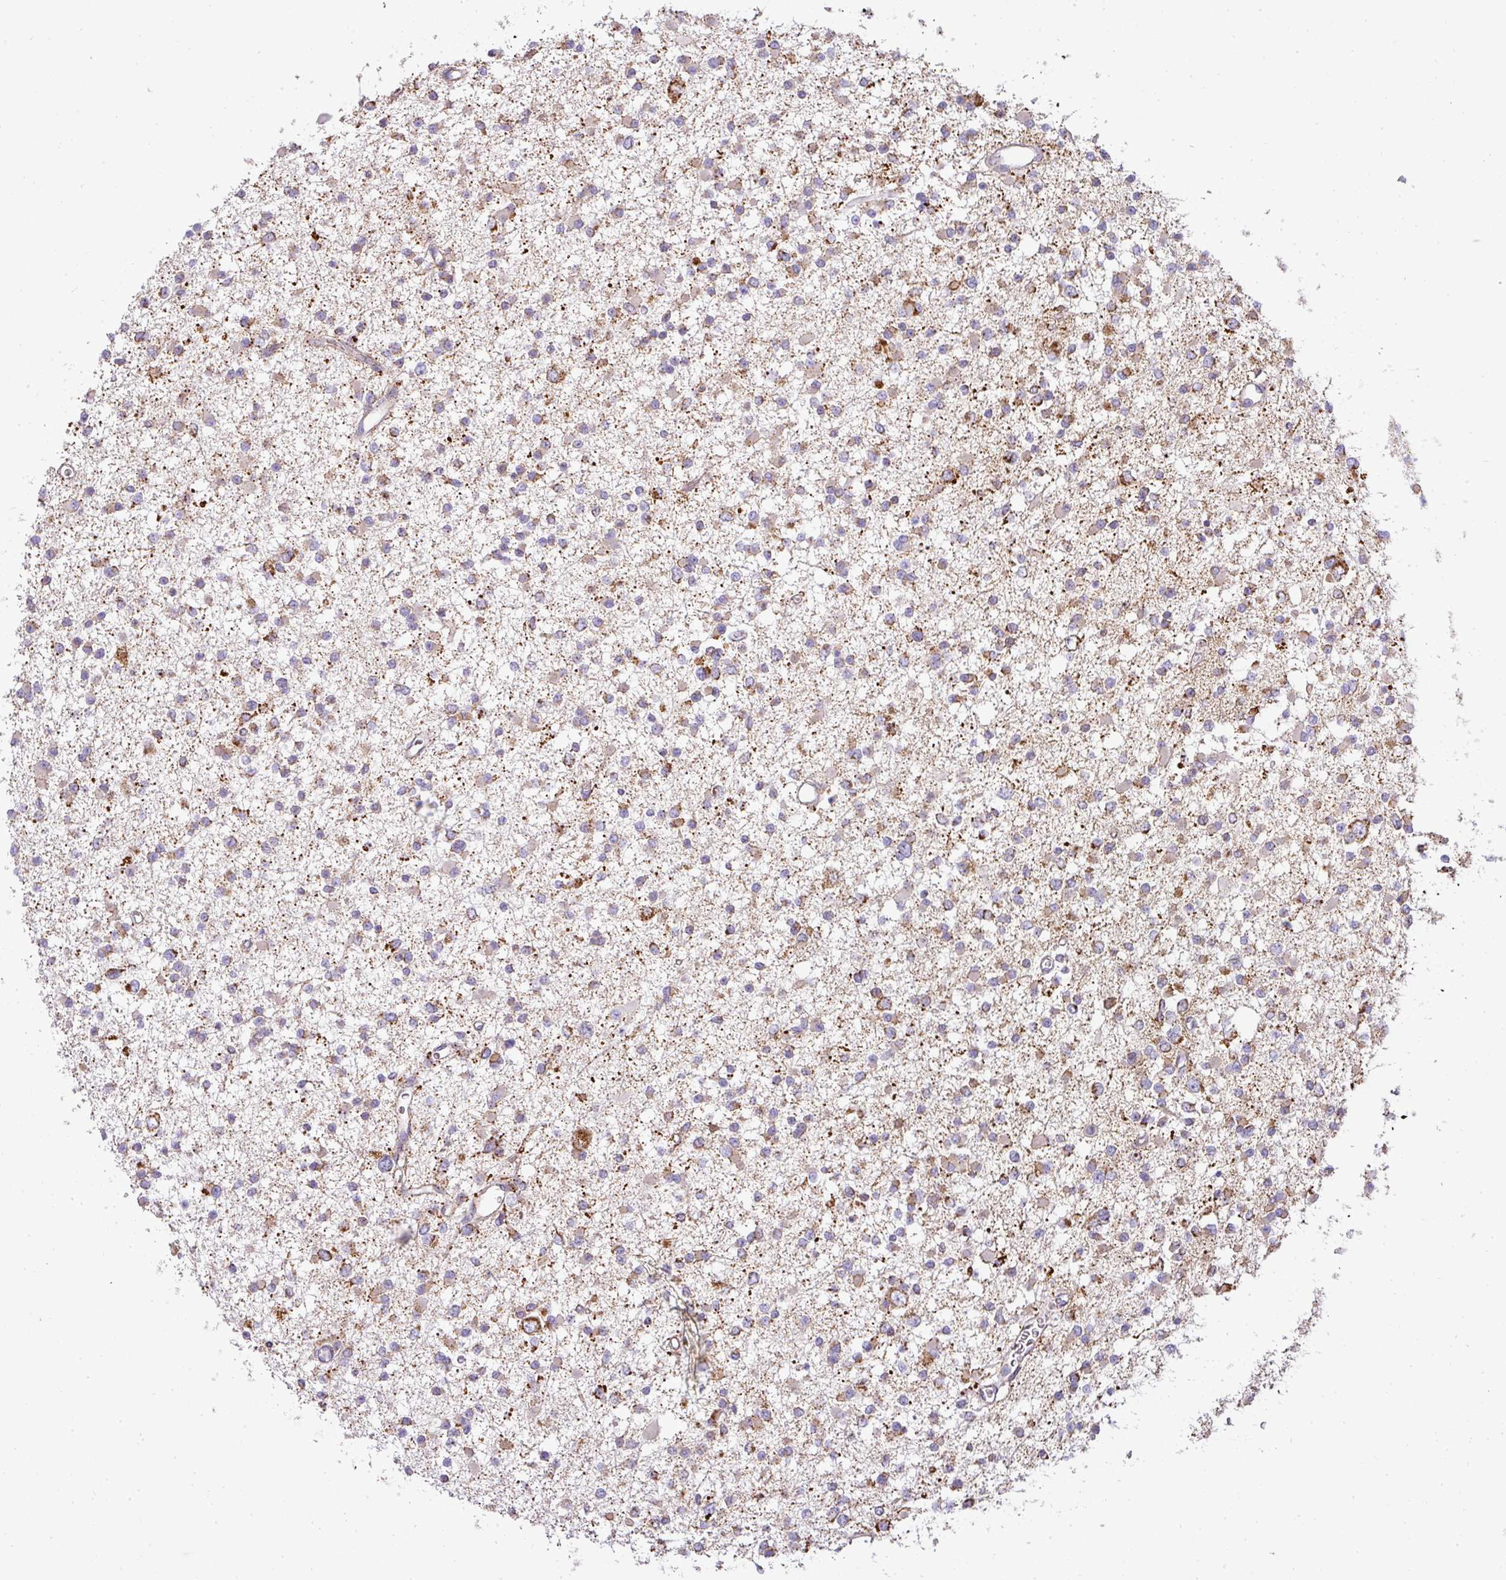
{"staining": {"intensity": "moderate", "quantity": "25%-75%", "location": "cytoplasmic/membranous"}, "tissue": "glioma", "cell_type": "Tumor cells", "image_type": "cancer", "snomed": [{"axis": "morphology", "description": "Glioma, malignant, Low grade"}, {"axis": "topography", "description": "Brain"}], "caption": "A high-resolution micrograph shows immunohistochemistry (IHC) staining of malignant low-grade glioma, which shows moderate cytoplasmic/membranous staining in approximately 25%-75% of tumor cells.", "gene": "ZNF211", "patient": {"sex": "female", "age": 22}}